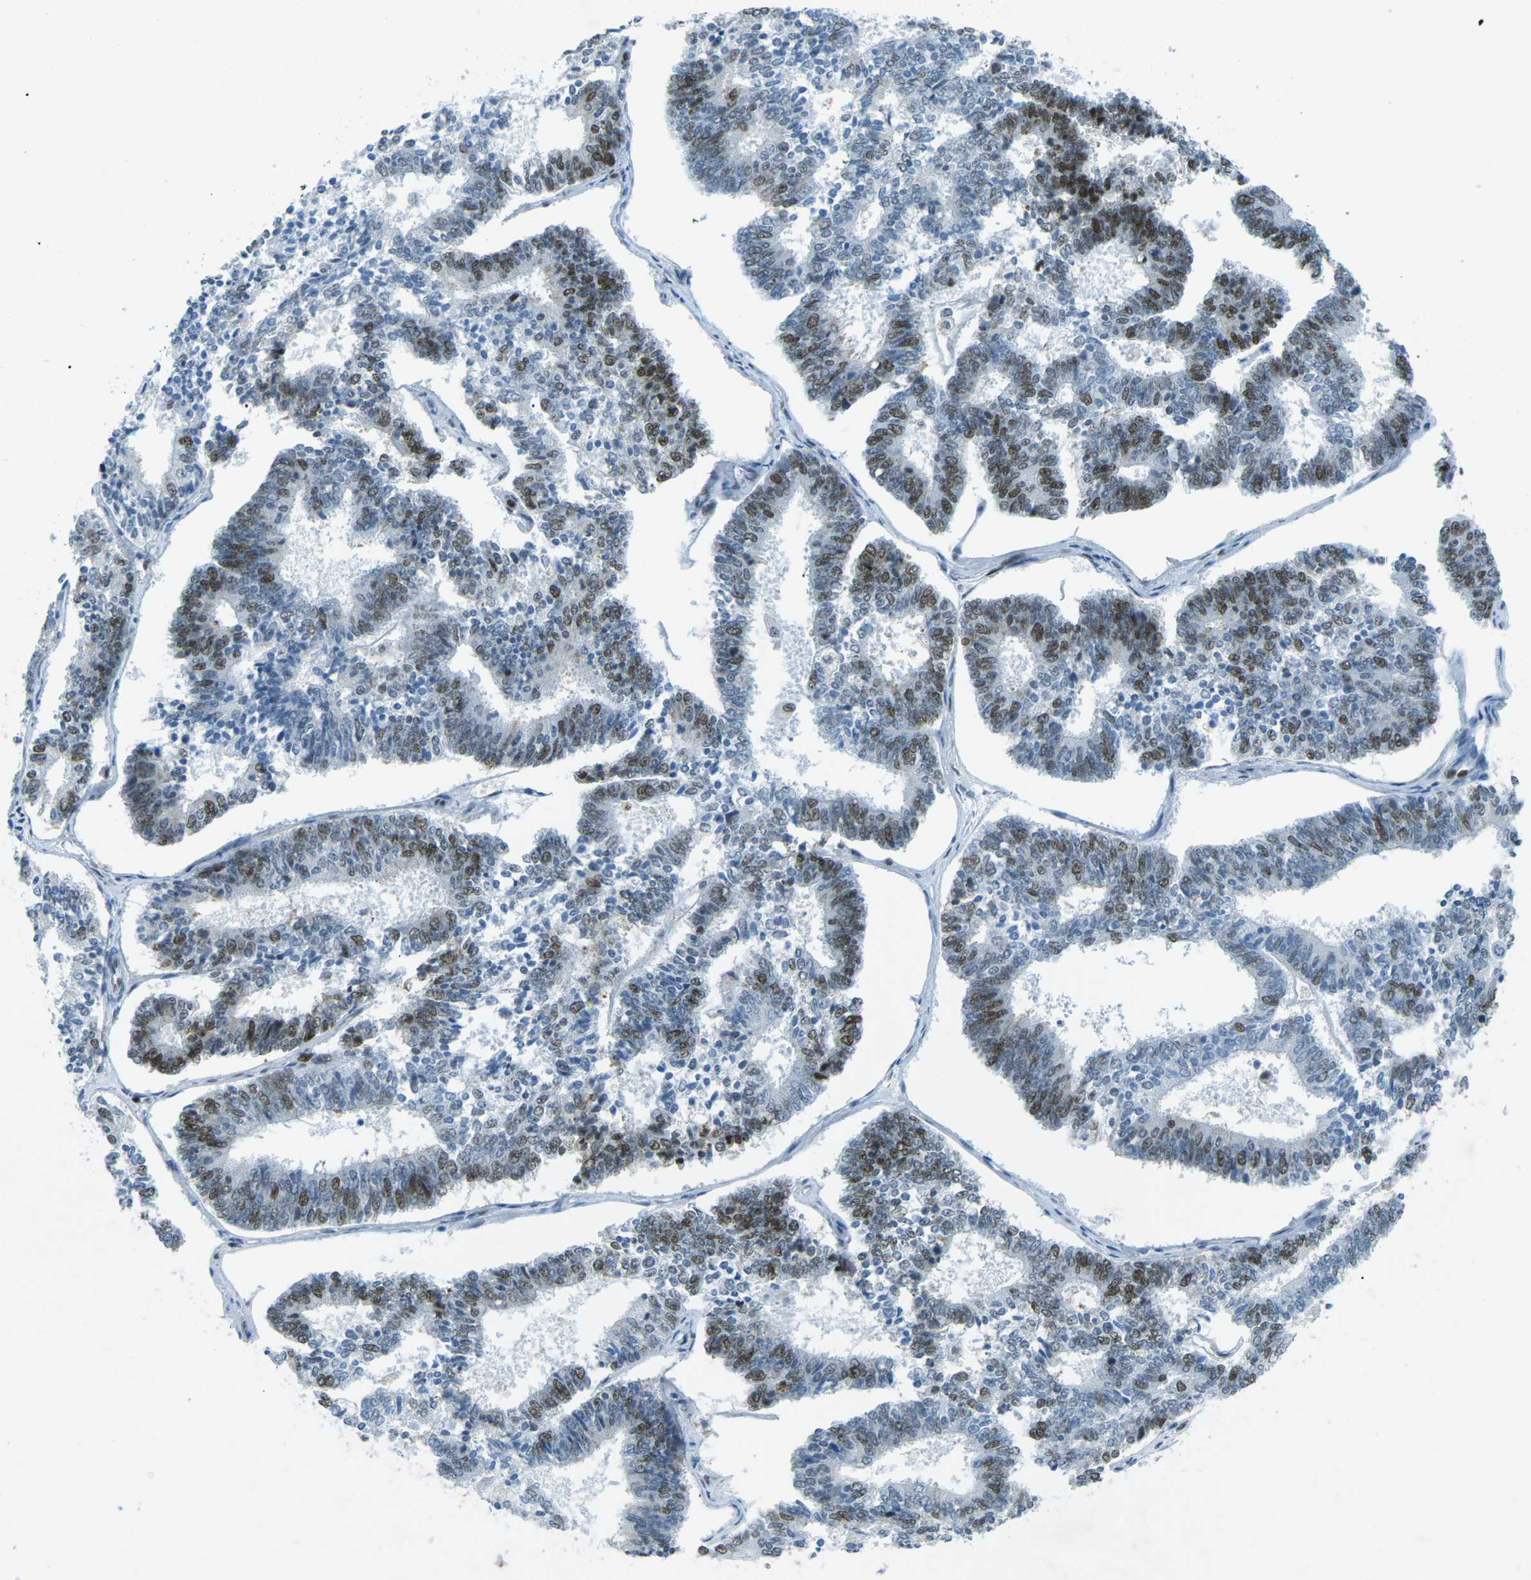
{"staining": {"intensity": "moderate", "quantity": ">75%", "location": "nuclear"}, "tissue": "endometrial cancer", "cell_type": "Tumor cells", "image_type": "cancer", "snomed": [{"axis": "morphology", "description": "Adenocarcinoma, NOS"}, {"axis": "topography", "description": "Endometrium"}], "caption": "Immunohistochemistry photomicrograph of neoplastic tissue: endometrial cancer stained using immunohistochemistry (IHC) exhibits medium levels of moderate protein expression localized specifically in the nuclear of tumor cells, appearing as a nuclear brown color.", "gene": "RB1", "patient": {"sex": "female", "age": 70}}